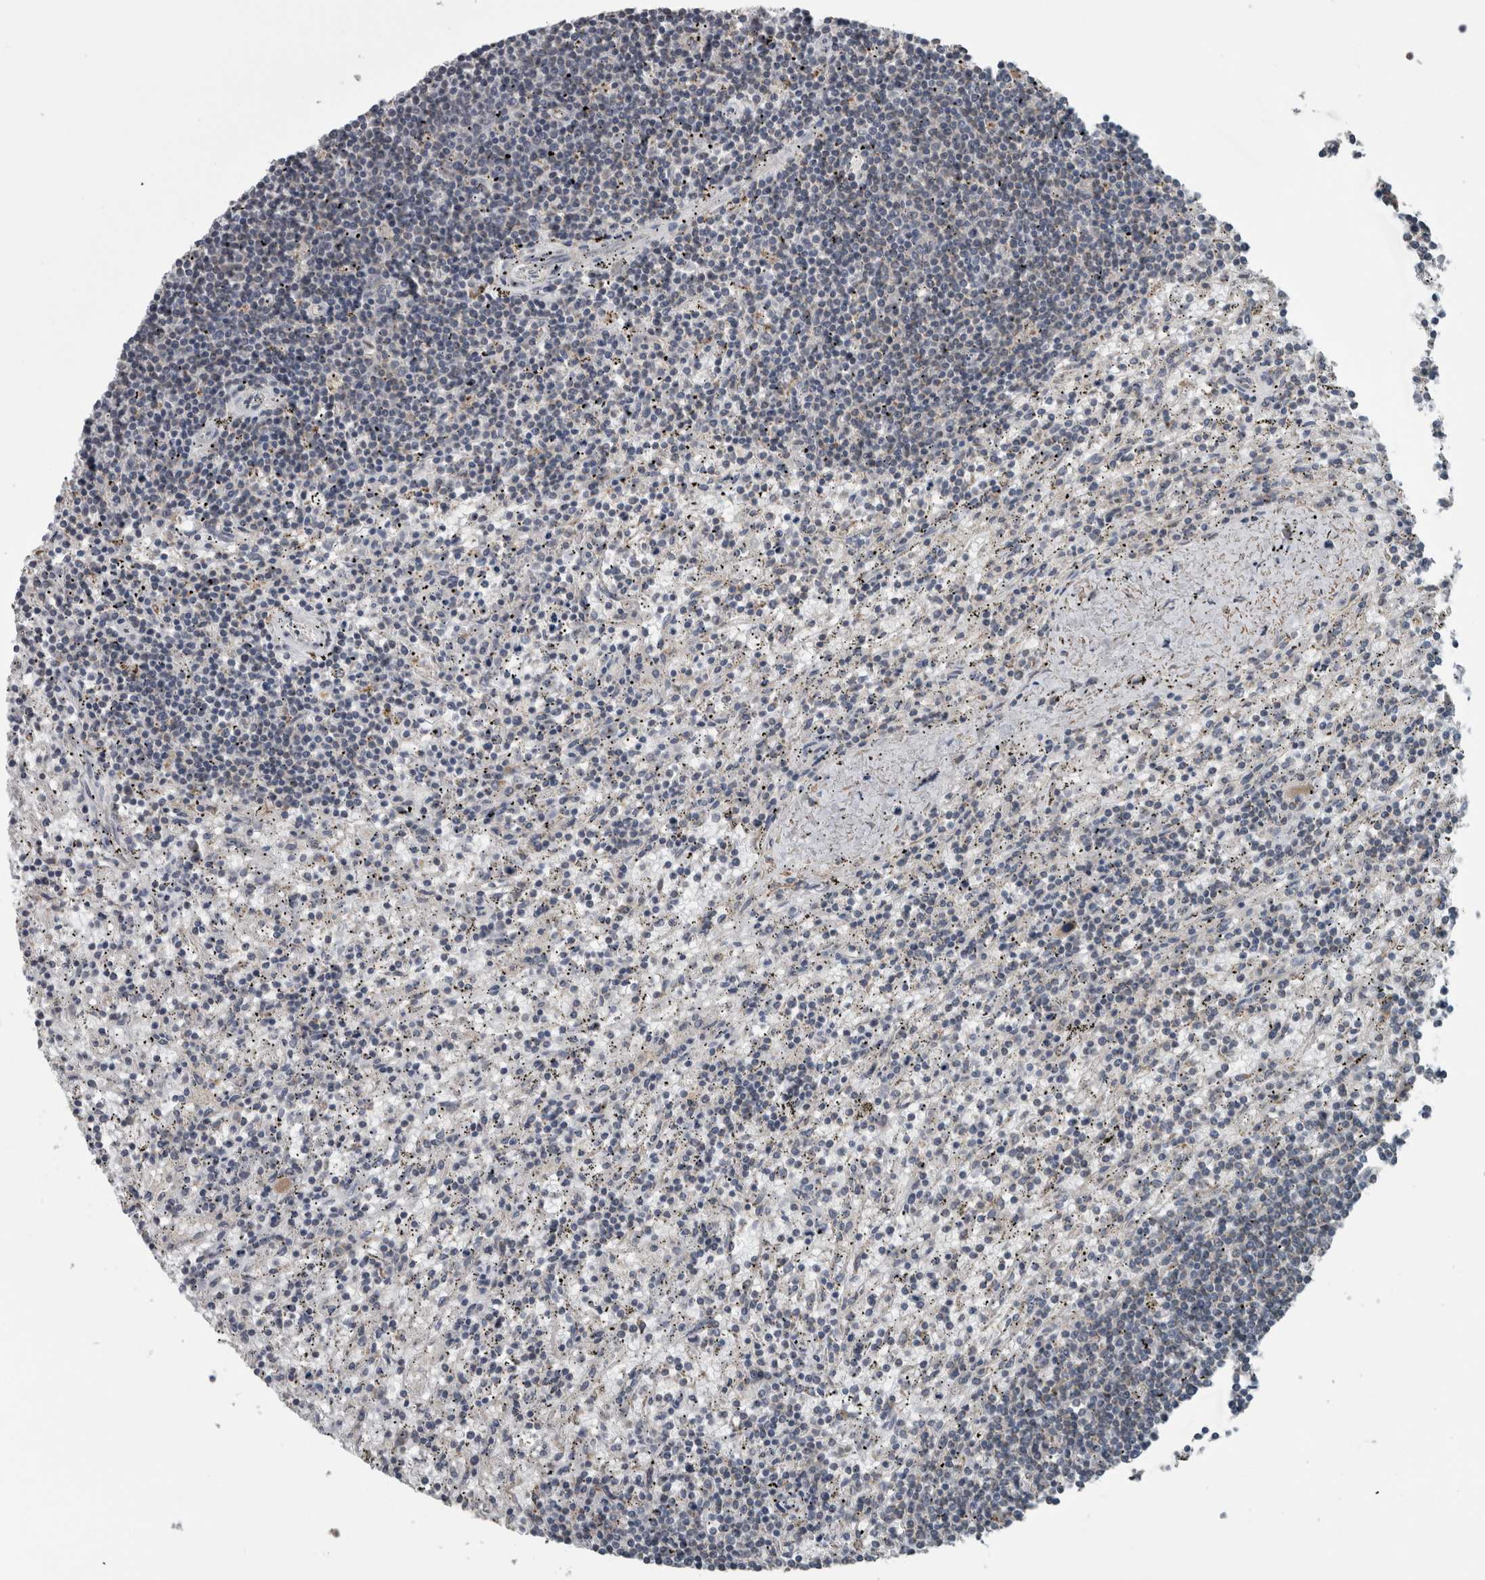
{"staining": {"intensity": "weak", "quantity": "<25%", "location": "cytoplasmic/membranous"}, "tissue": "lymphoma", "cell_type": "Tumor cells", "image_type": "cancer", "snomed": [{"axis": "morphology", "description": "Malignant lymphoma, non-Hodgkin's type, Low grade"}, {"axis": "topography", "description": "Spleen"}], "caption": "Human lymphoma stained for a protein using IHC reveals no positivity in tumor cells.", "gene": "ARMC1", "patient": {"sex": "male", "age": 76}}